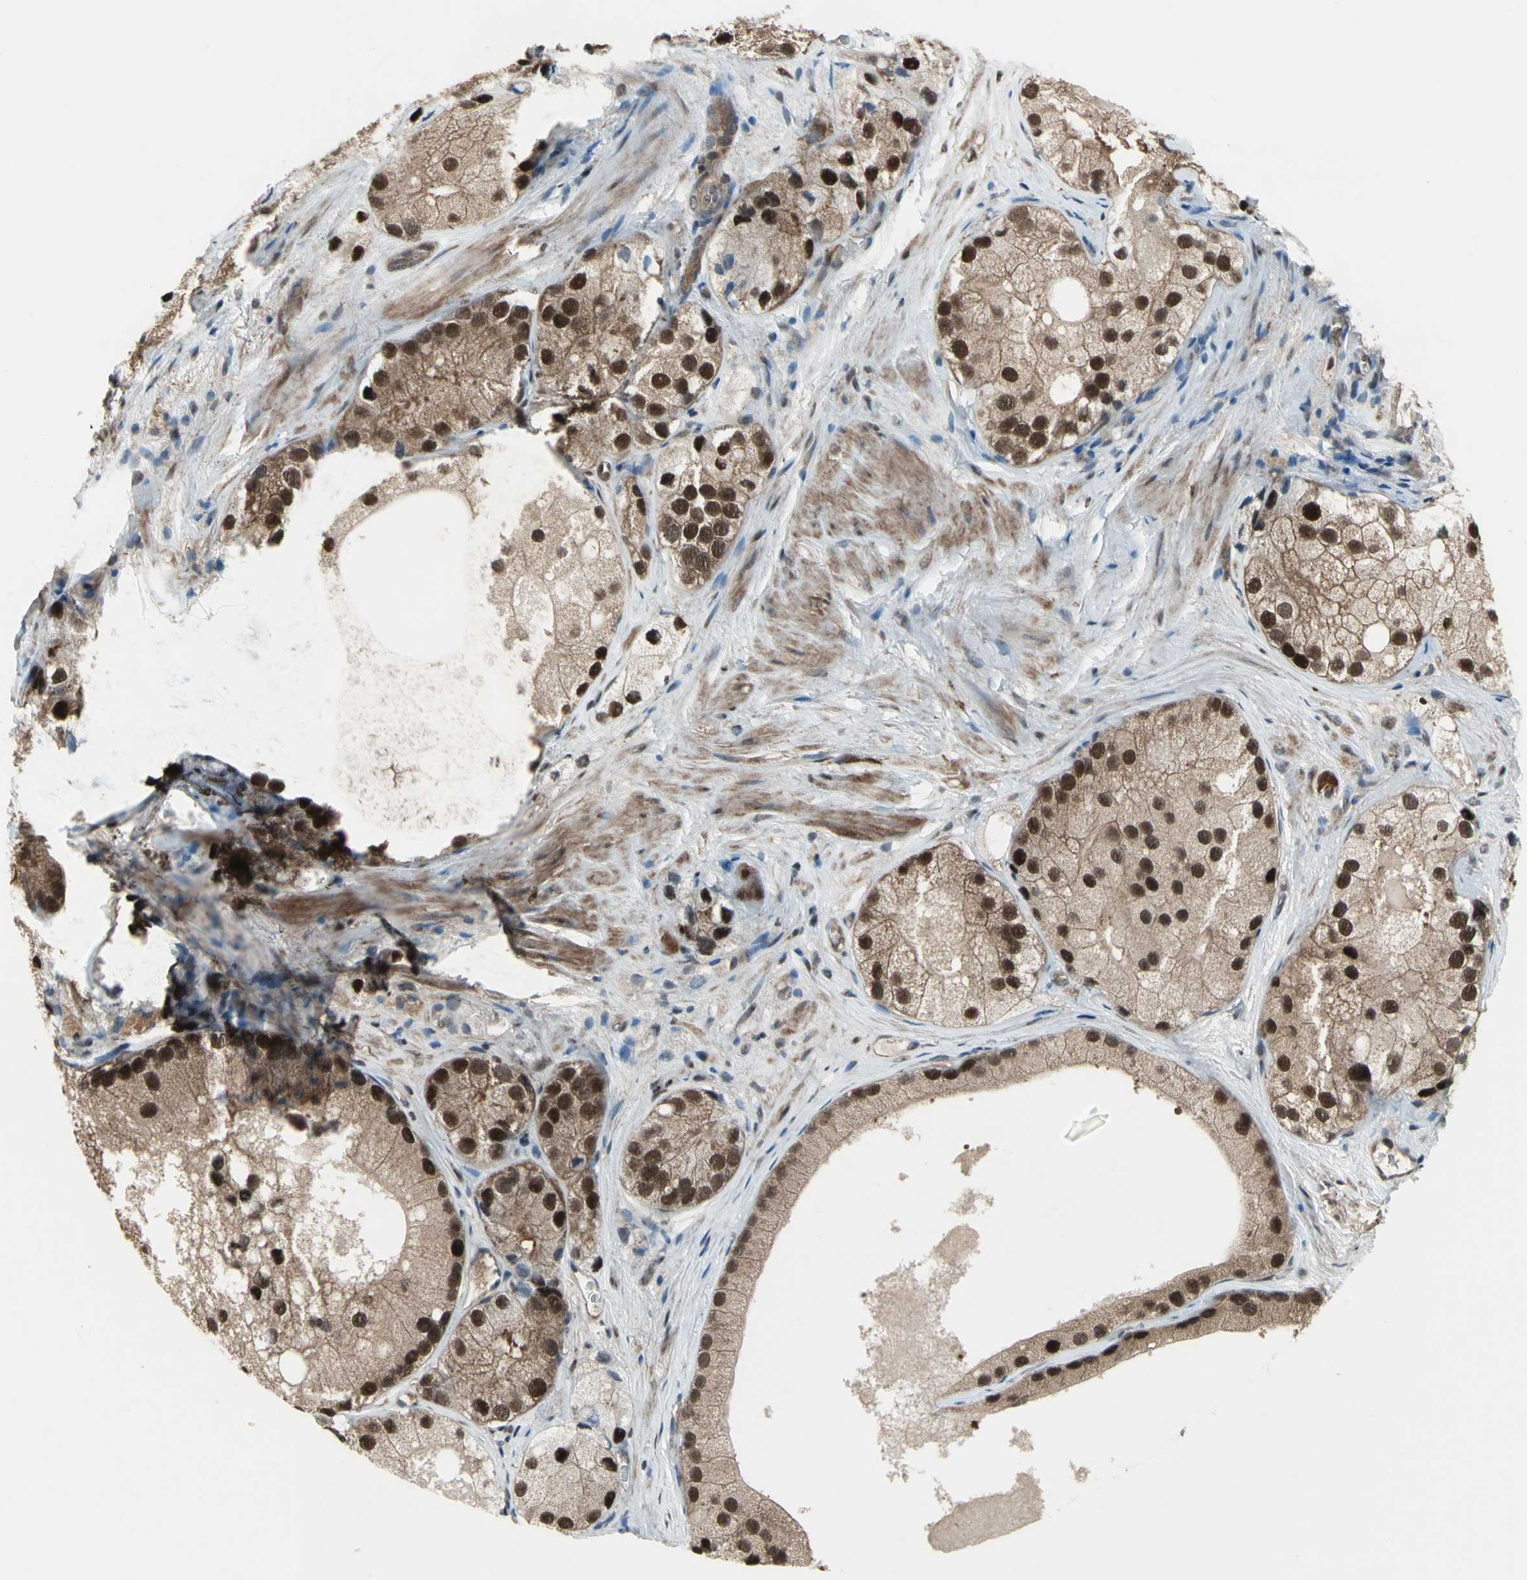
{"staining": {"intensity": "strong", "quantity": ">75%", "location": "cytoplasmic/membranous,nuclear"}, "tissue": "prostate cancer", "cell_type": "Tumor cells", "image_type": "cancer", "snomed": [{"axis": "morphology", "description": "Adenocarcinoma, Low grade"}, {"axis": "topography", "description": "Prostate"}], "caption": "Low-grade adenocarcinoma (prostate) stained with a protein marker demonstrates strong staining in tumor cells.", "gene": "COPS5", "patient": {"sex": "male", "age": 69}}